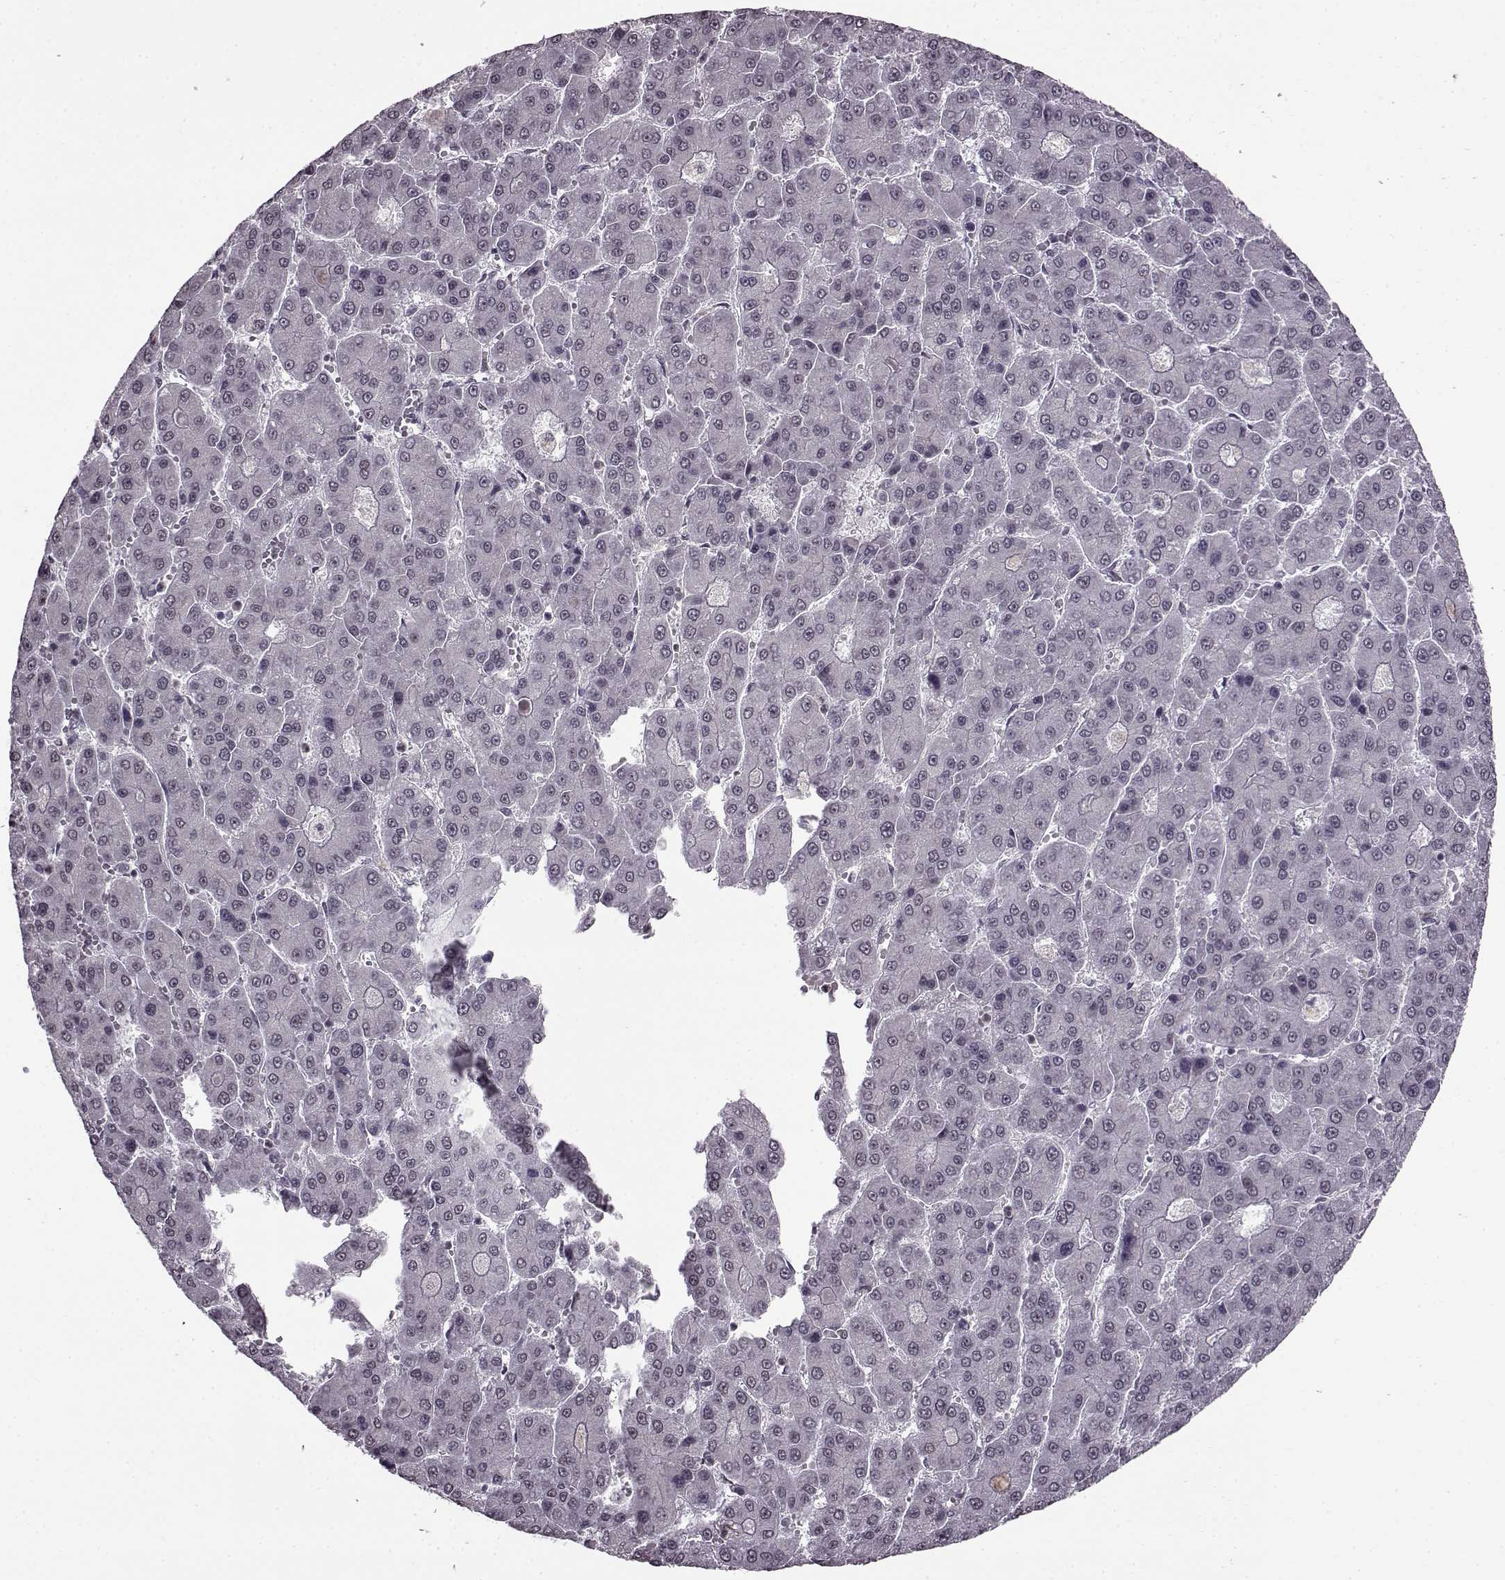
{"staining": {"intensity": "negative", "quantity": "none", "location": "none"}, "tissue": "liver cancer", "cell_type": "Tumor cells", "image_type": "cancer", "snomed": [{"axis": "morphology", "description": "Carcinoma, Hepatocellular, NOS"}, {"axis": "topography", "description": "Liver"}], "caption": "High magnification brightfield microscopy of hepatocellular carcinoma (liver) stained with DAB (3,3'-diaminobenzidine) (brown) and counterstained with hematoxylin (blue): tumor cells show no significant staining. (DAB immunohistochemistry with hematoxylin counter stain).", "gene": "SLC28A2", "patient": {"sex": "male", "age": 70}}